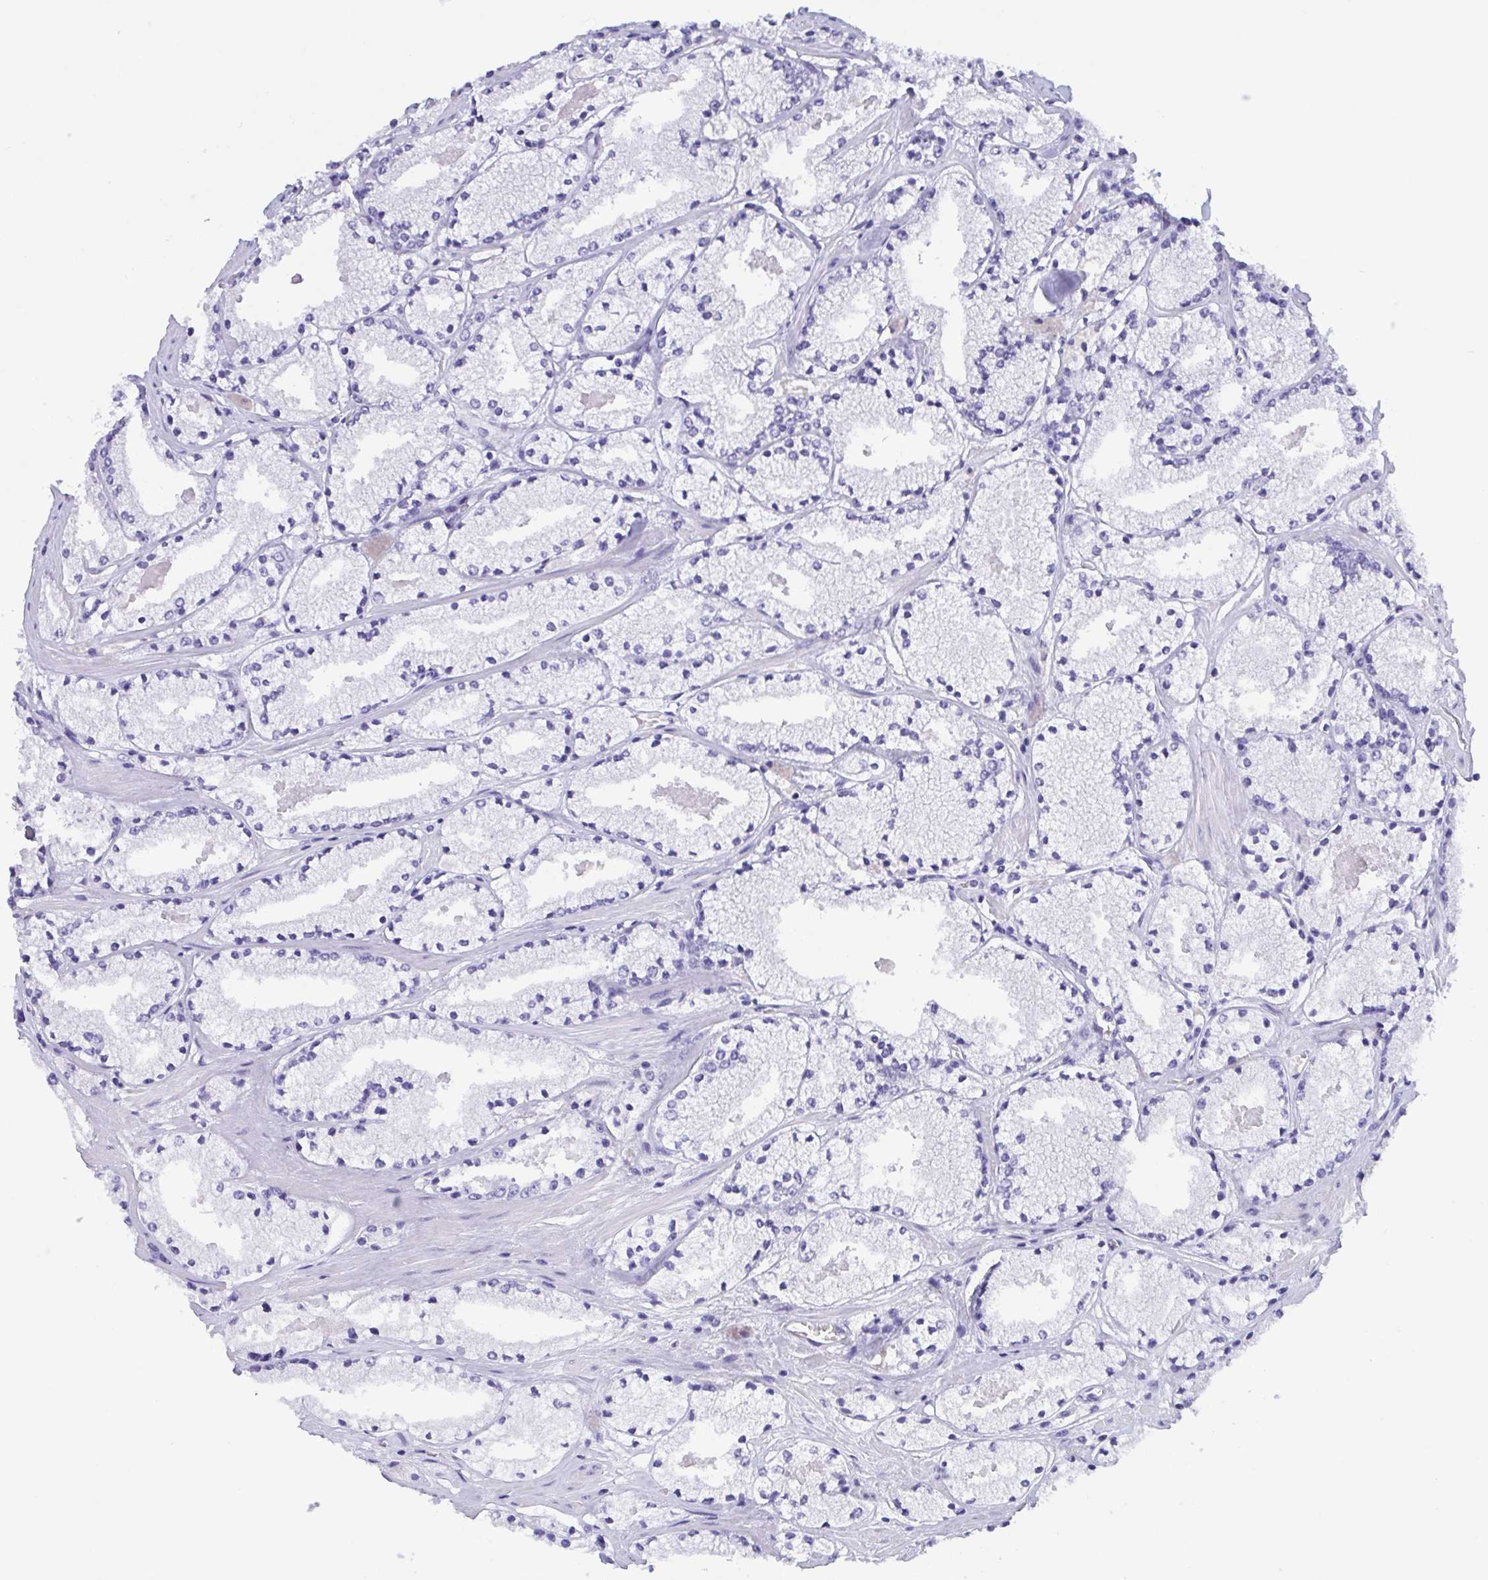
{"staining": {"intensity": "negative", "quantity": "none", "location": "none"}, "tissue": "prostate cancer", "cell_type": "Tumor cells", "image_type": "cancer", "snomed": [{"axis": "morphology", "description": "Adenocarcinoma, High grade"}, {"axis": "topography", "description": "Prostate"}], "caption": "Immunohistochemistry micrograph of neoplastic tissue: human prostate cancer stained with DAB (3,3'-diaminobenzidine) displays no significant protein staining in tumor cells.", "gene": "ZNF850", "patient": {"sex": "male", "age": 63}}